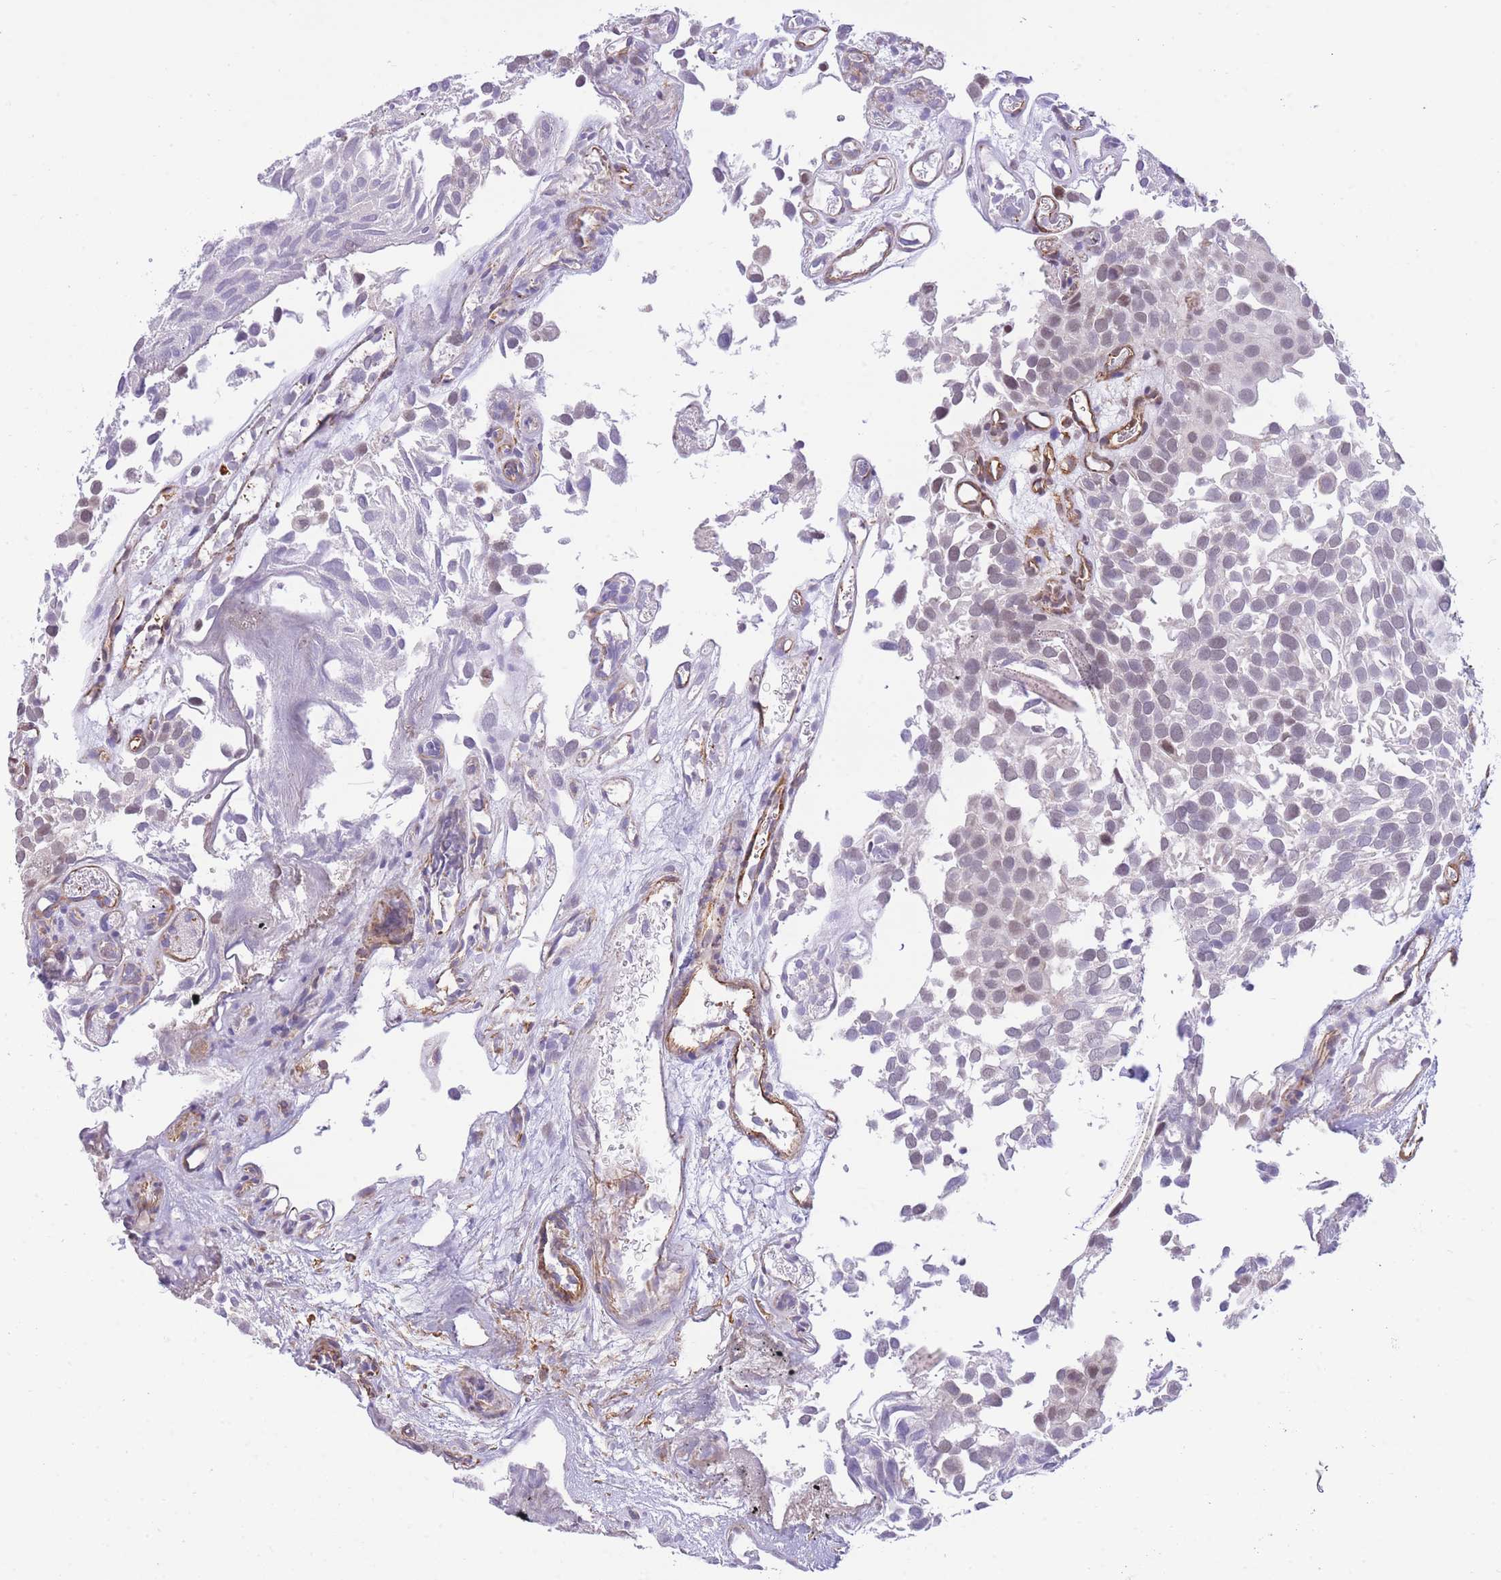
{"staining": {"intensity": "weak", "quantity": "<25%", "location": "nuclear"}, "tissue": "urothelial cancer", "cell_type": "Tumor cells", "image_type": "cancer", "snomed": [{"axis": "morphology", "description": "Urothelial carcinoma, Low grade"}, {"axis": "topography", "description": "Urinary bladder"}], "caption": "Urothelial cancer was stained to show a protein in brown. There is no significant expression in tumor cells.", "gene": "PSG8", "patient": {"sex": "male", "age": 88}}